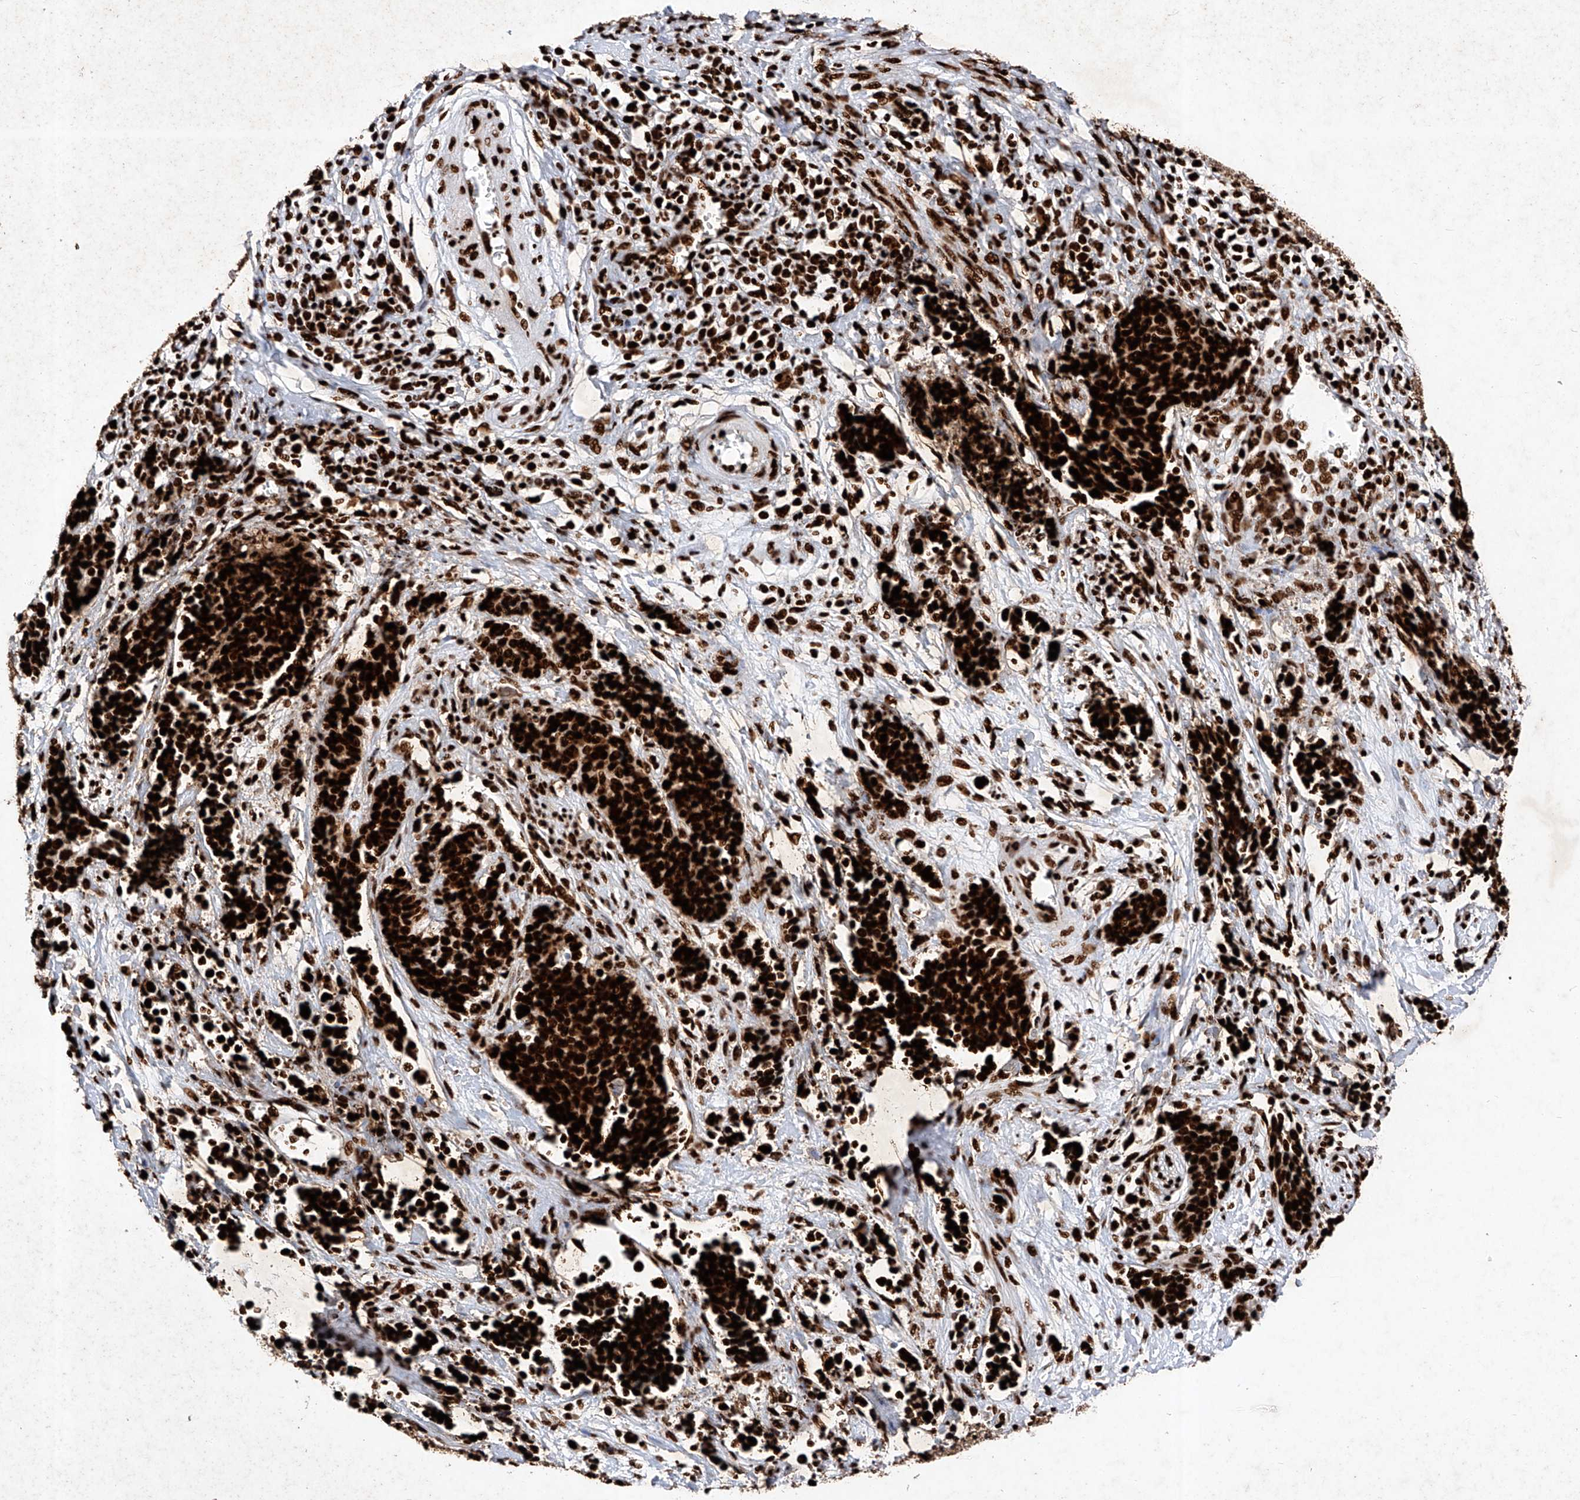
{"staining": {"intensity": "strong", "quantity": ">75%", "location": "nuclear"}, "tissue": "cervical cancer", "cell_type": "Tumor cells", "image_type": "cancer", "snomed": [{"axis": "morphology", "description": "Squamous cell carcinoma, NOS"}, {"axis": "topography", "description": "Cervix"}], "caption": "About >75% of tumor cells in squamous cell carcinoma (cervical) display strong nuclear protein expression as visualized by brown immunohistochemical staining.", "gene": "SRSF6", "patient": {"sex": "female", "age": 35}}